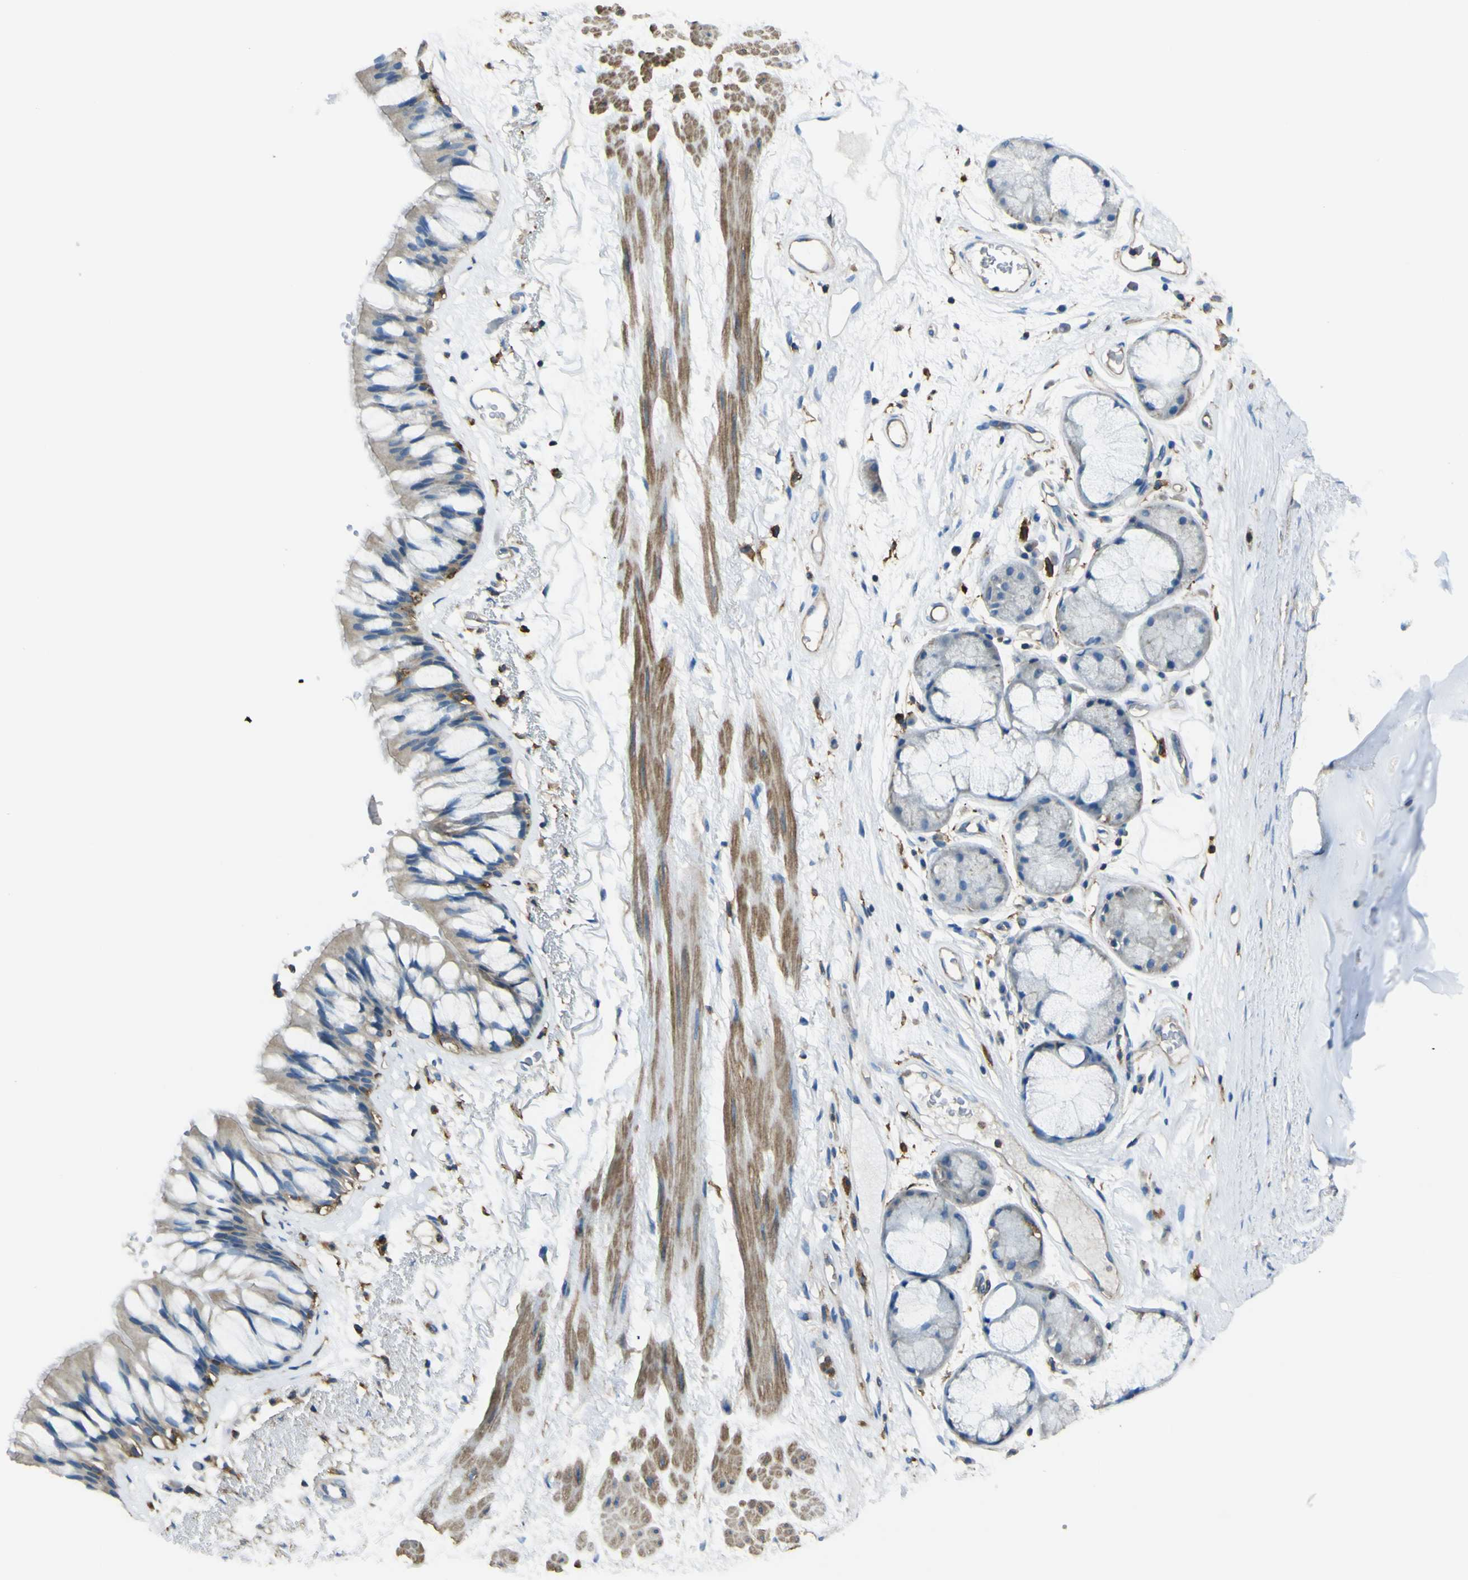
{"staining": {"intensity": "weak", "quantity": "<25%", "location": "cytoplasmic/membranous"}, "tissue": "bronchus", "cell_type": "Respiratory epithelial cells", "image_type": "normal", "snomed": [{"axis": "morphology", "description": "Normal tissue, NOS"}, {"axis": "topography", "description": "Bronchus"}], "caption": "Immunohistochemistry histopathology image of benign bronchus: human bronchus stained with DAB (3,3'-diaminobenzidine) exhibits no significant protein positivity in respiratory epithelial cells.", "gene": "LAIR1", "patient": {"sex": "male", "age": 66}}